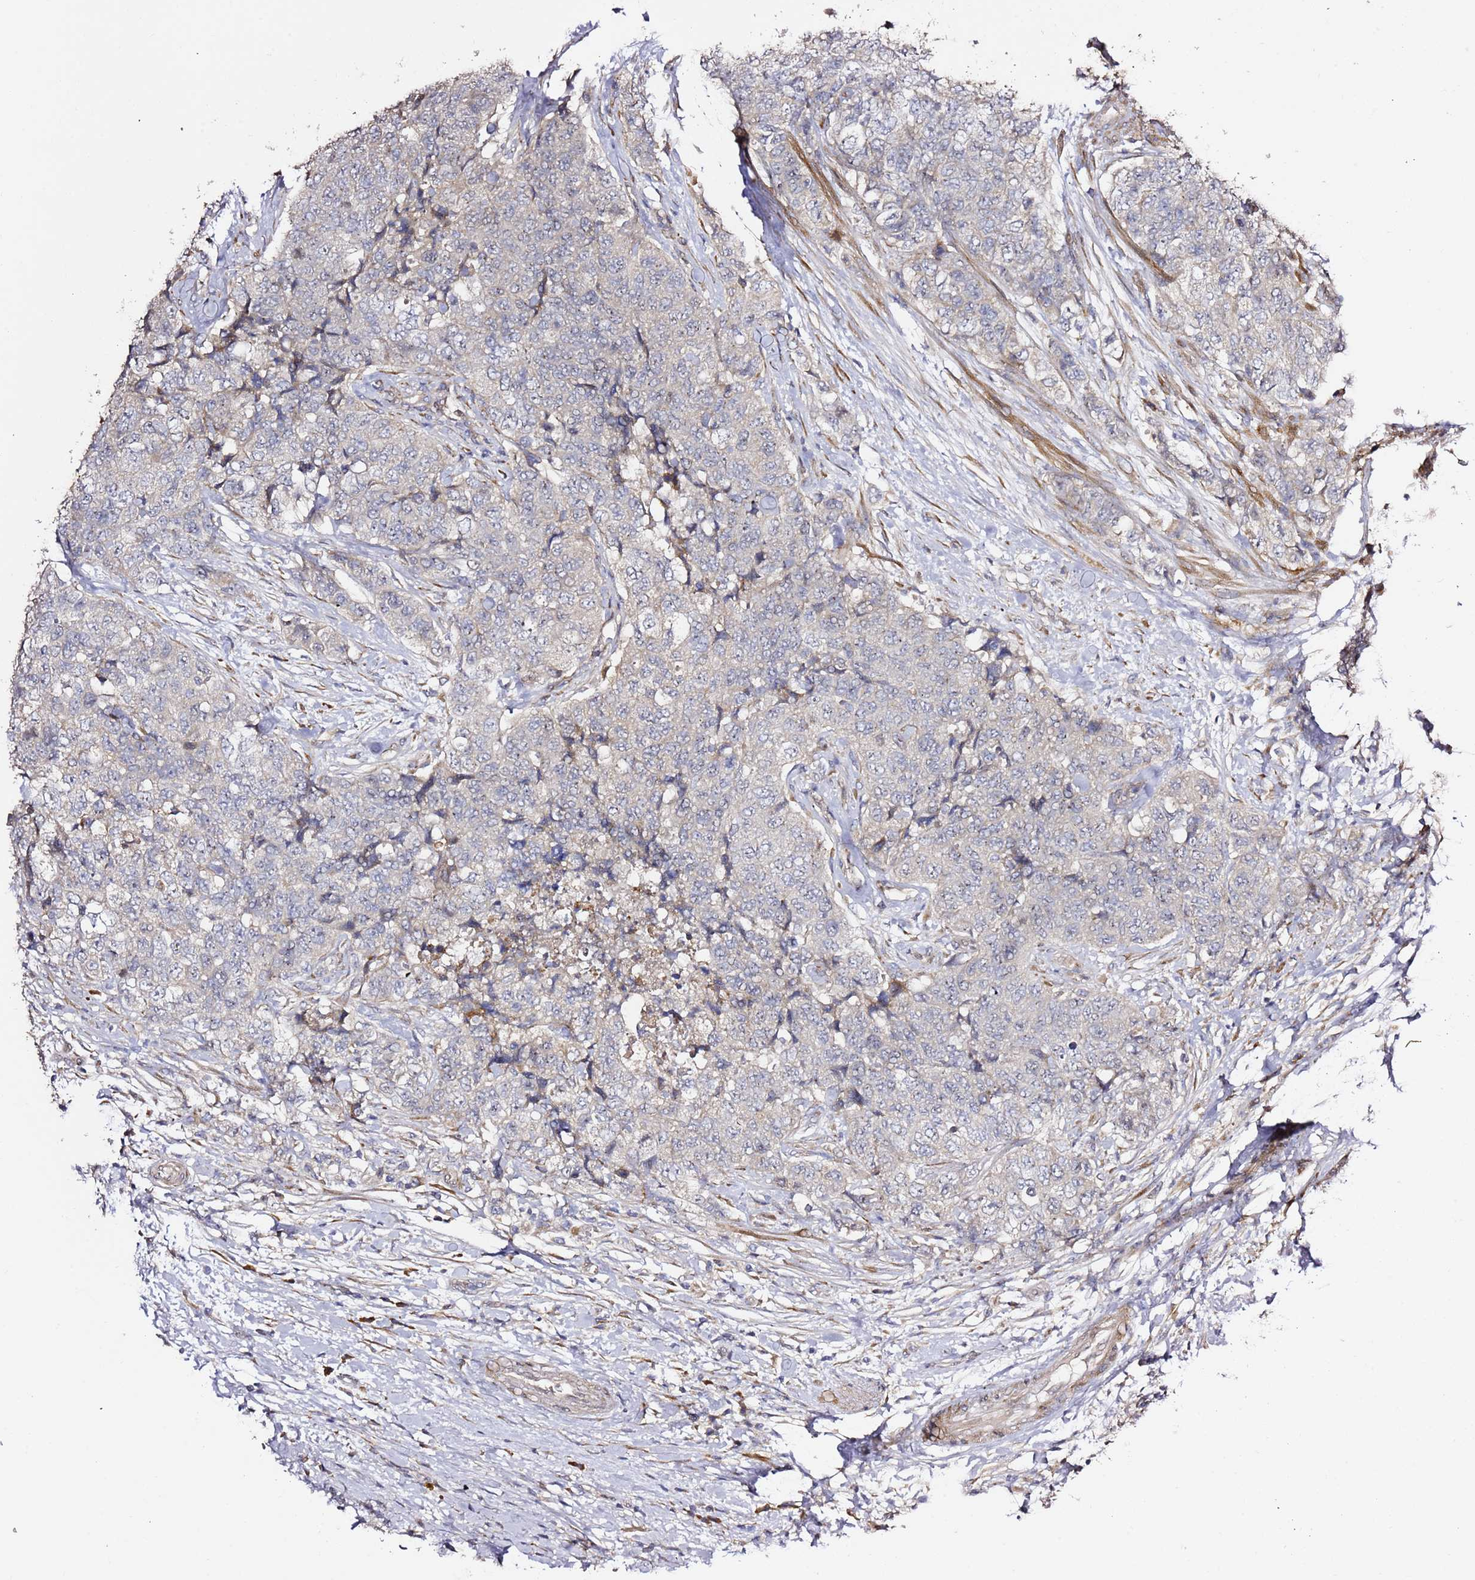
{"staining": {"intensity": "negative", "quantity": "none", "location": "none"}, "tissue": "urothelial cancer", "cell_type": "Tumor cells", "image_type": "cancer", "snomed": [{"axis": "morphology", "description": "Urothelial carcinoma, High grade"}, {"axis": "topography", "description": "Urinary bladder"}], "caption": "Image shows no protein positivity in tumor cells of urothelial cancer tissue.", "gene": "HSD17B7", "patient": {"sex": "female", "age": 78}}